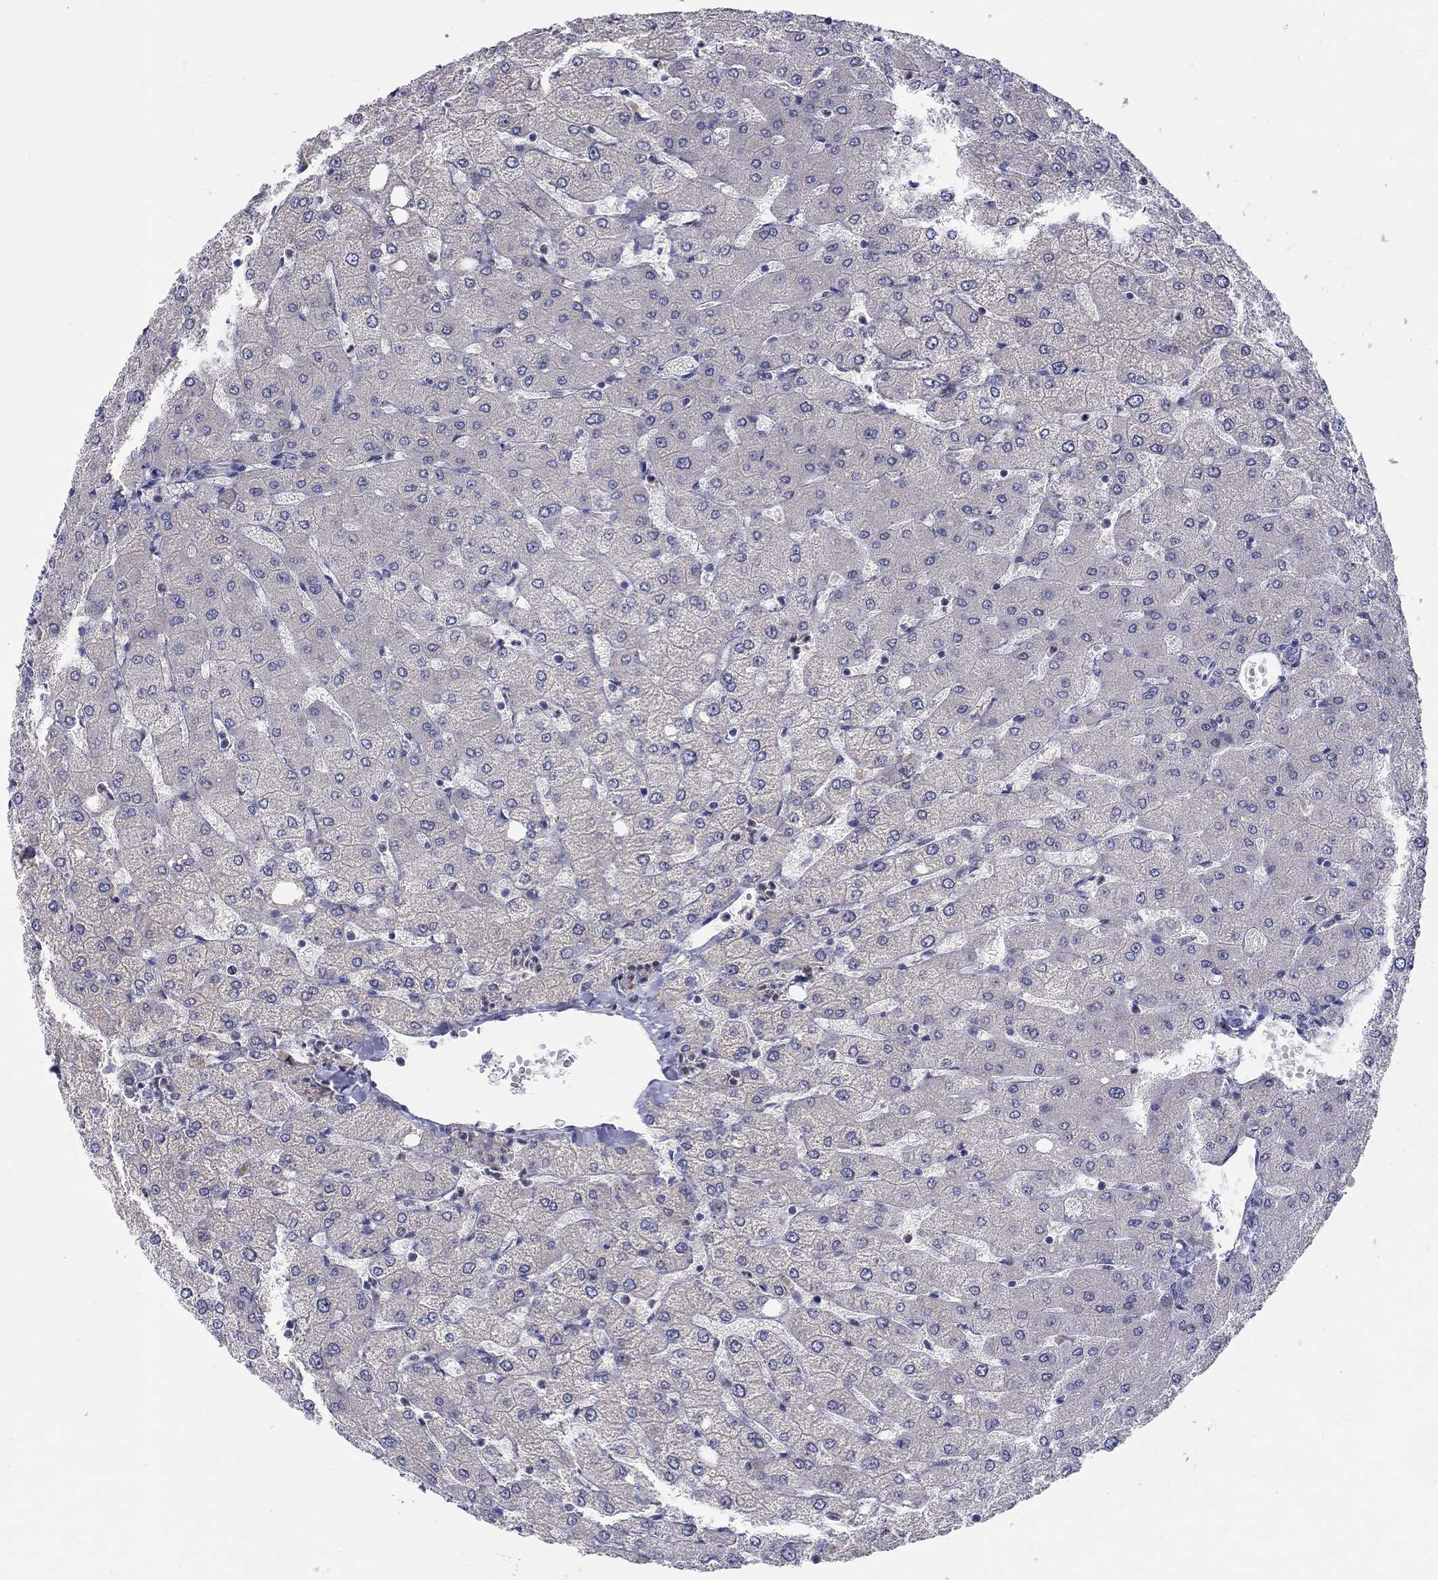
{"staining": {"intensity": "negative", "quantity": "none", "location": "none"}, "tissue": "liver", "cell_type": "Cholangiocytes", "image_type": "normal", "snomed": [{"axis": "morphology", "description": "Normal tissue, NOS"}, {"axis": "topography", "description": "Liver"}], "caption": "This is a micrograph of immunohistochemistry staining of benign liver, which shows no staining in cholangiocytes.", "gene": "ABCA4", "patient": {"sex": "female", "age": 54}}